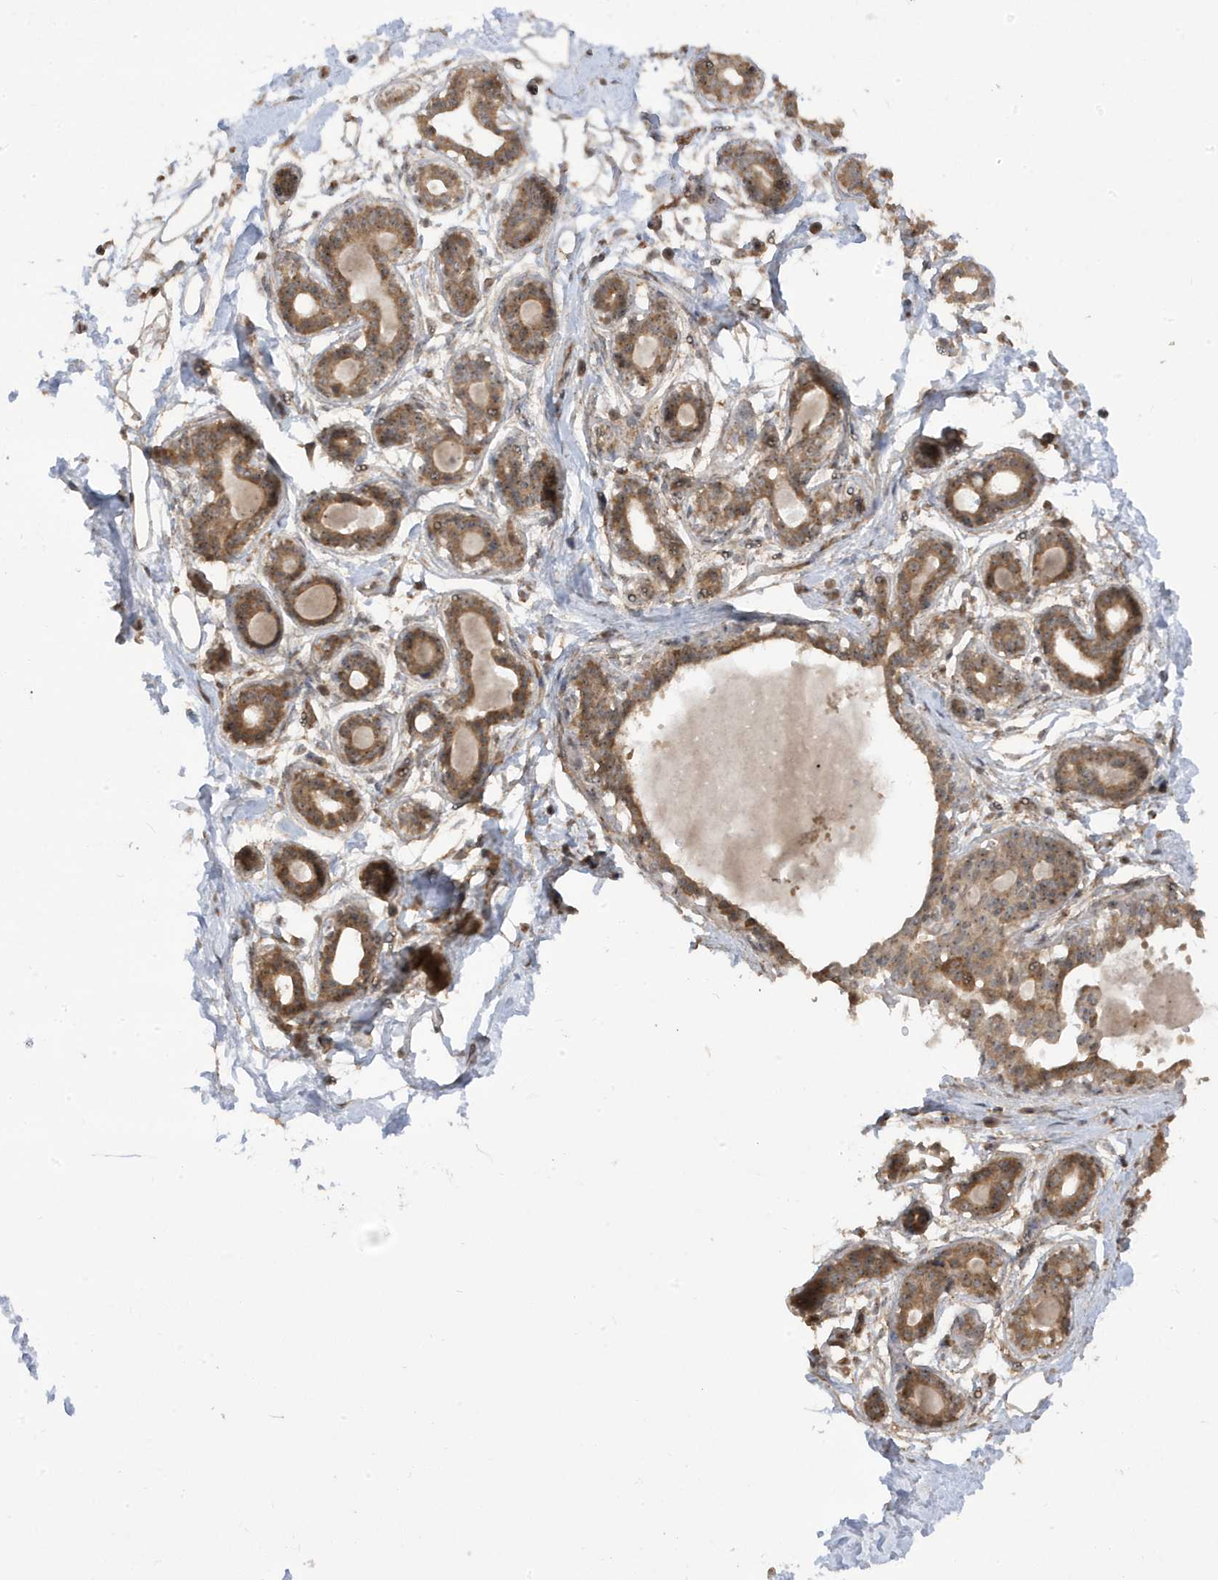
{"staining": {"intensity": "weak", "quantity": ">75%", "location": "cytoplasmic/membranous,nuclear"}, "tissue": "breast", "cell_type": "Adipocytes", "image_type": "normal", "snomed": [{"axis": "morphology", "description": "Normal tissue, NOS"}, {"axis": "topography", "description": "Breast"}], "caption": "Weak cytoplasmic/membranous,nuclear protein positivity is seen in approximately >75% of adipocytes in breast.", "gene": "DNAJC12", "patient": {"sex": "female", "age": 45}}